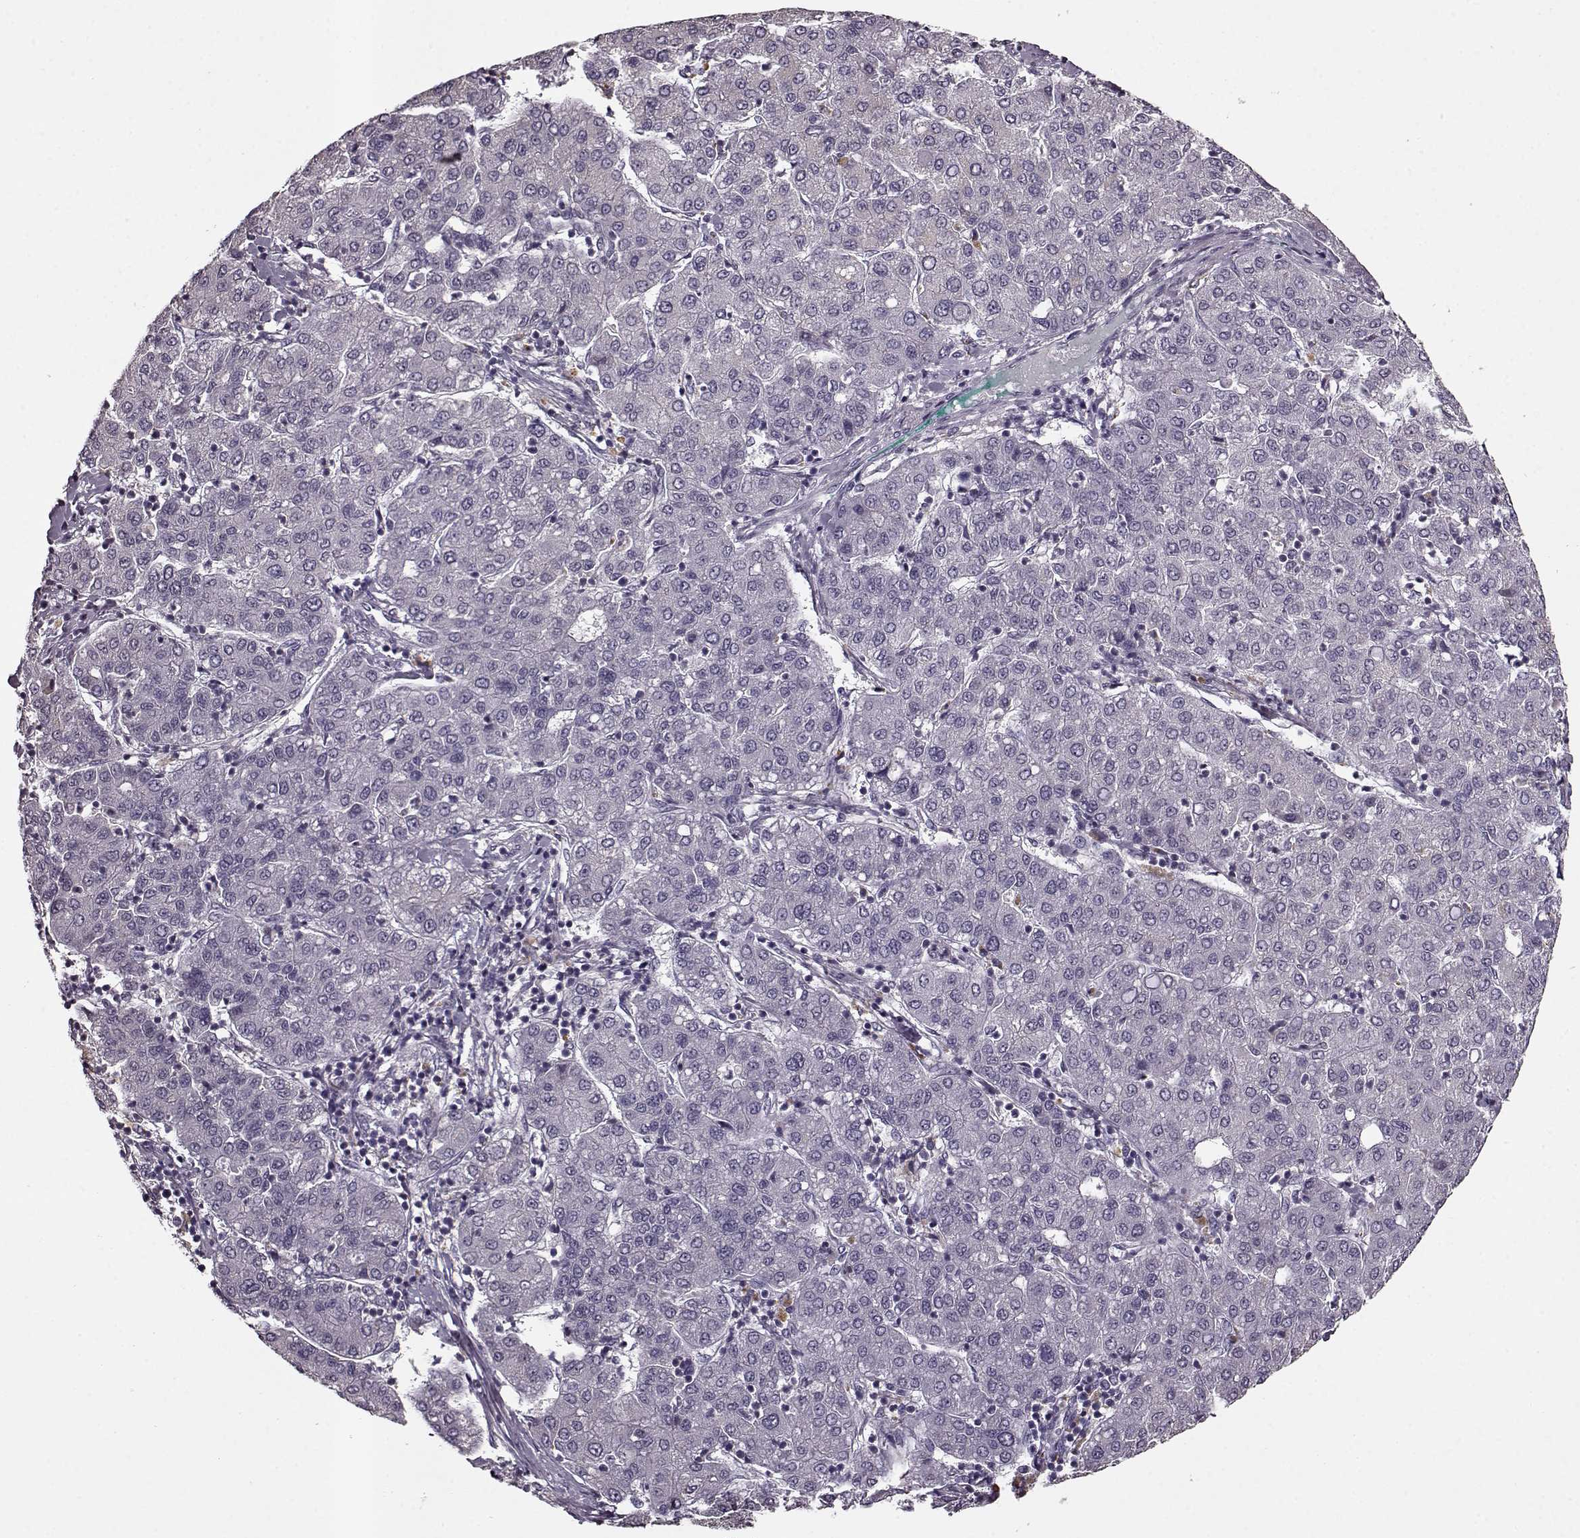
{"staining": {"intensity": "negative", "quantity": "none", "location": "none"}, "tissue": "liver cancer", "cell_type": "Tumor cells", "image_type": "cancer", "snomed": [{"axis": "morphology", "description": "Carcinoma, Hepatocellular, NOS"}, {"axis": "topography", "description": "Liver"}], "caption": "Tumor cells are negative for protein expression in human liver hepatocellular carcinoma.", "gene": "RP1L1", "patient": {"sex": "male", "age": 65}}